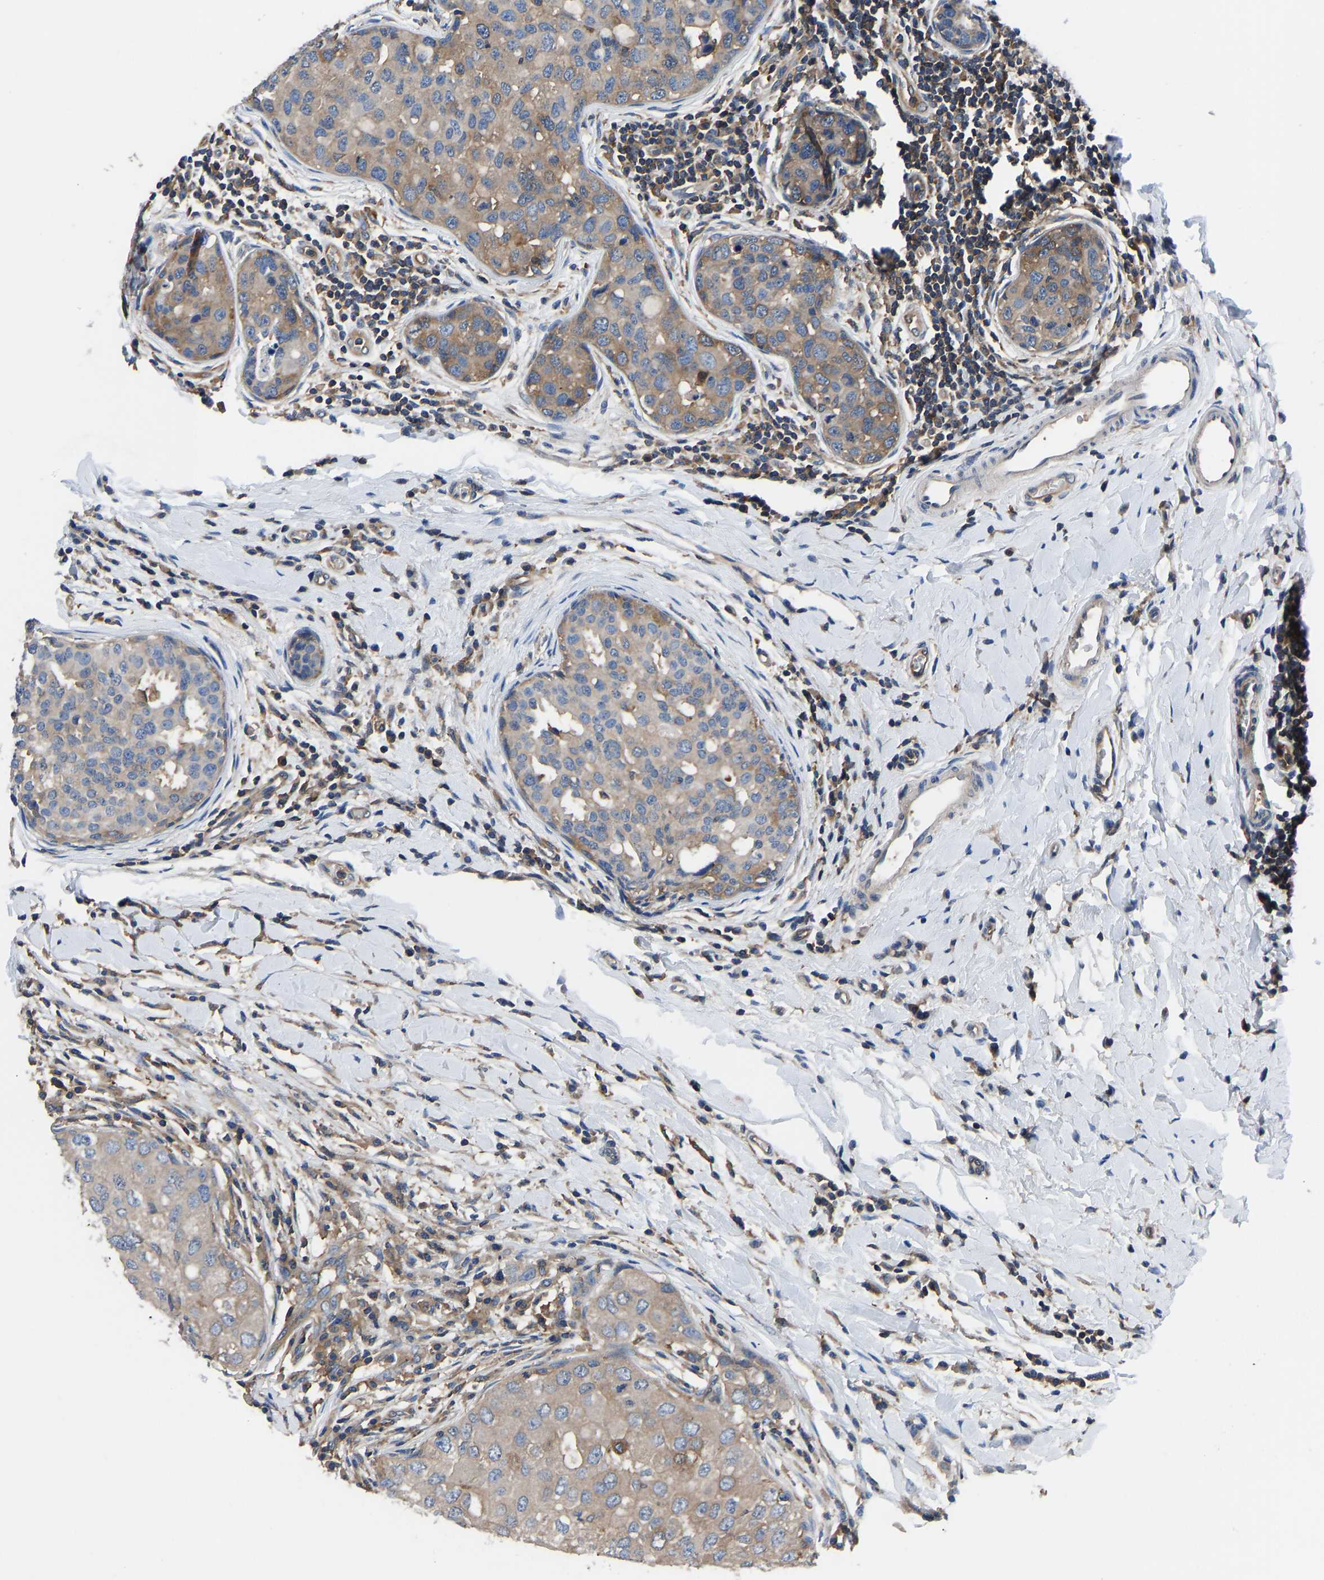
{"staining": {"intensity": "weak", "quantity": ">75%", "location": "cytoplasmic/membranous"}, "tissue": "breast cancer", "cell_type": "Tumor cells", "image_type": "cancer", "snomed": [{"axis": "morphology", "description": "Duct carcinoma"}, {"axis": "topography", "description": "Breast"}], "caption": "Immunohistochemistry (IHC) of human breast cancer demonstrates low levels of weak cytoplasmic/membranous staining in about >75% of tumor cells.", "gene": "PRKAR1A", "patient": {"sex": "female", "age": 27}}